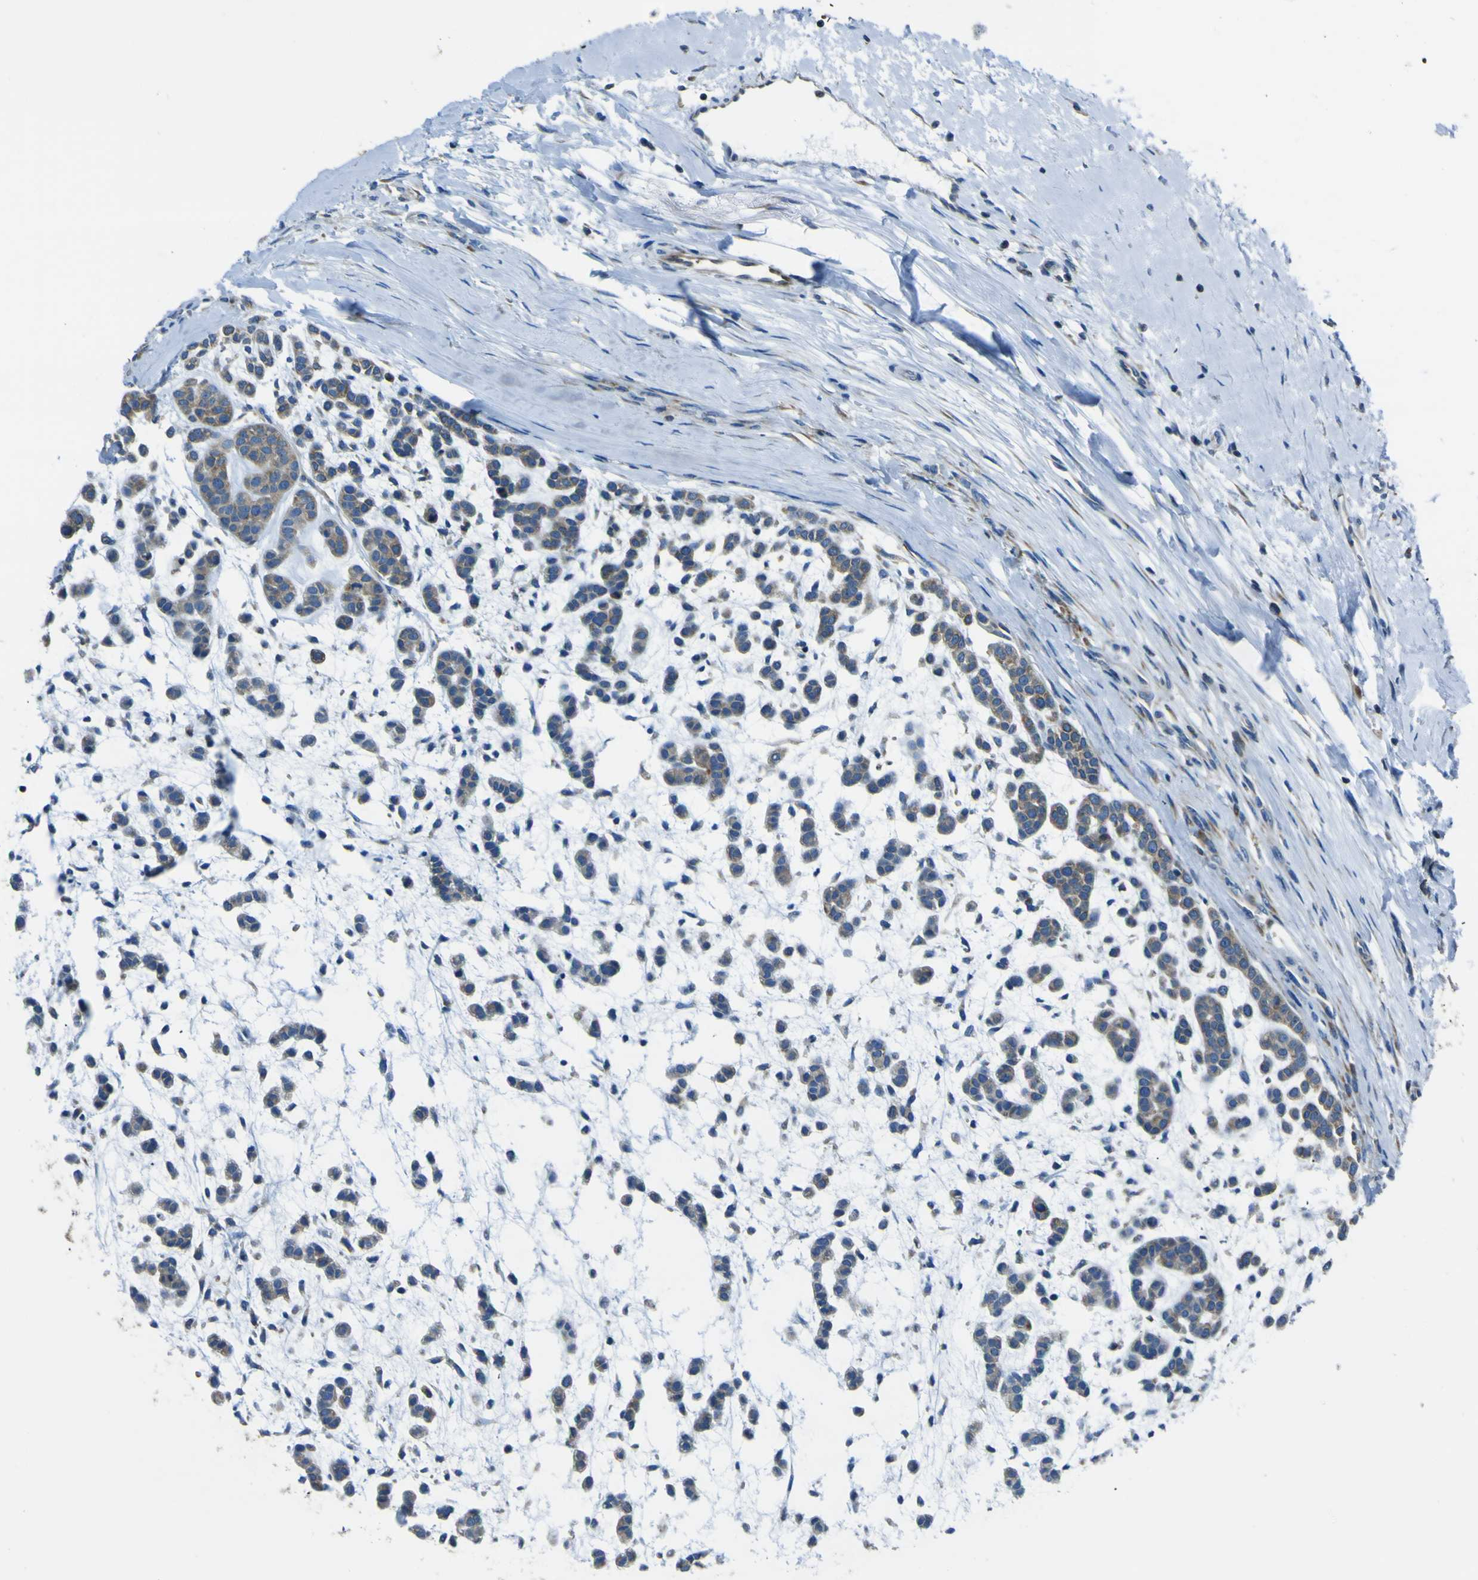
{"staining": {"intensity": "moderate", "quantity": ">75%", "location": "cytoplasmic/membranous"}, "tissue": "head and neck cancer", "cell_type": "Tumor cells", "image_type": "cancer", "snomed": [{"axis": "morphology", "description": "Adenocarcinoma, NOS"}, {"axis": "morphology", "description": "Adenoma, NOS"}, {"axis": "topography", "description": "Head-Neck"}], "caption": "Human head and neck cancer (adenocarcinoma) stained with a protein marker demonstrates moderate staining in tumor cells.", "gene": "STIM1", "patient": {"sex": "female", "age": 55}}